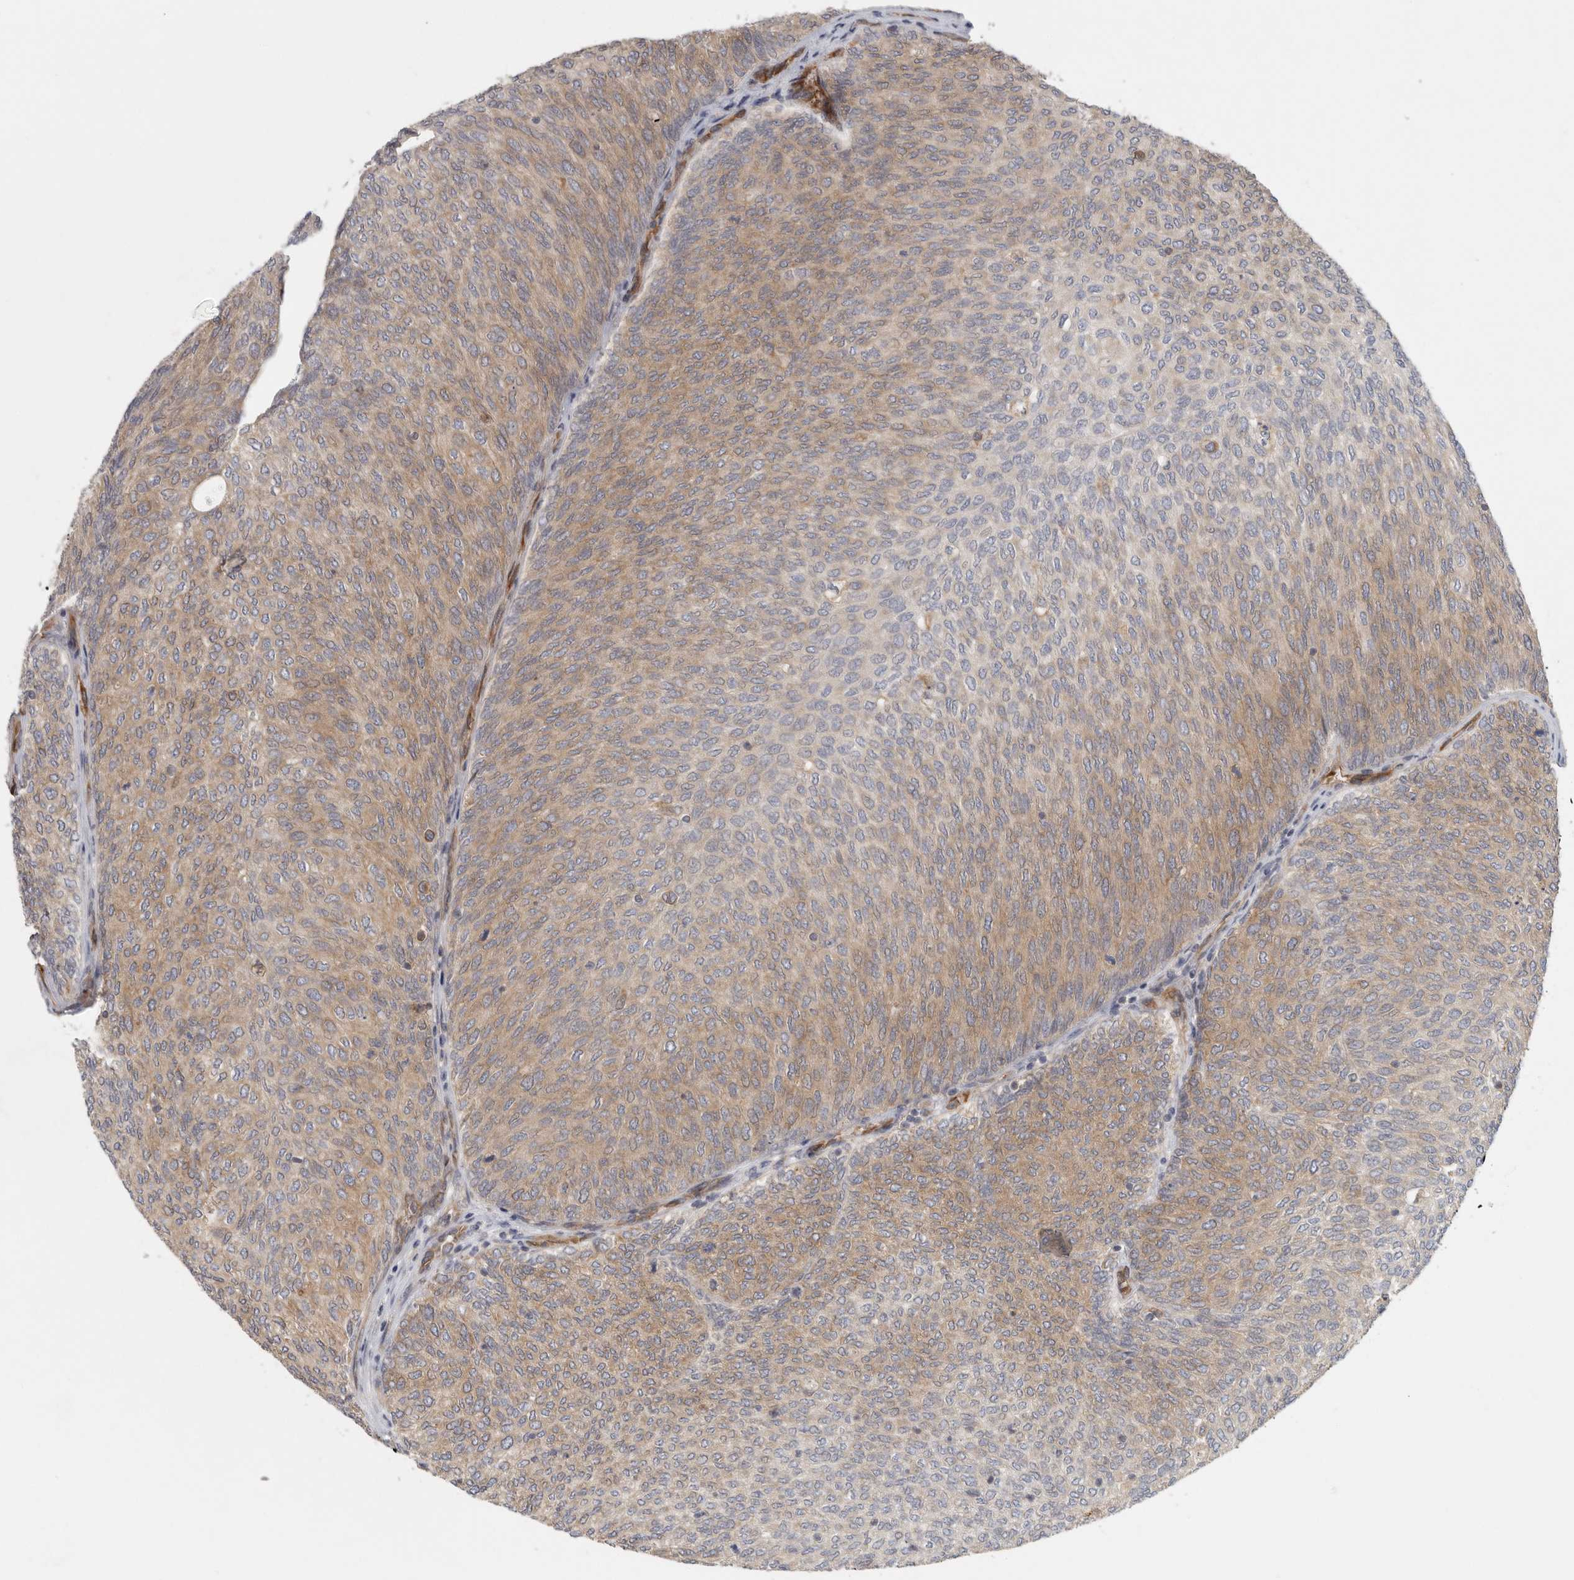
{"staining": {"intensity": "moderate", "quantity": ">75%", "location": "cytoplasmic/membranous"}, "tissue": "urothelial cancer", "cell_type": "Tumor cells", "image_type": "cancer", "snomed": [{"axis": "morphology", "description": "Urothelial carcinoma, Low grade"}, {"axis": "topography", "description": "Urinary bladder"}], "caption": "Moderate cytoplasmic/membranous staining for a protein is appreciated in about >75% of tumor cells of urothelial carcinoma (low-grade) using immunohistochemistry (IHC).", "gene": "BCAP29", "patient": {"sex": "female", "age": 79}}